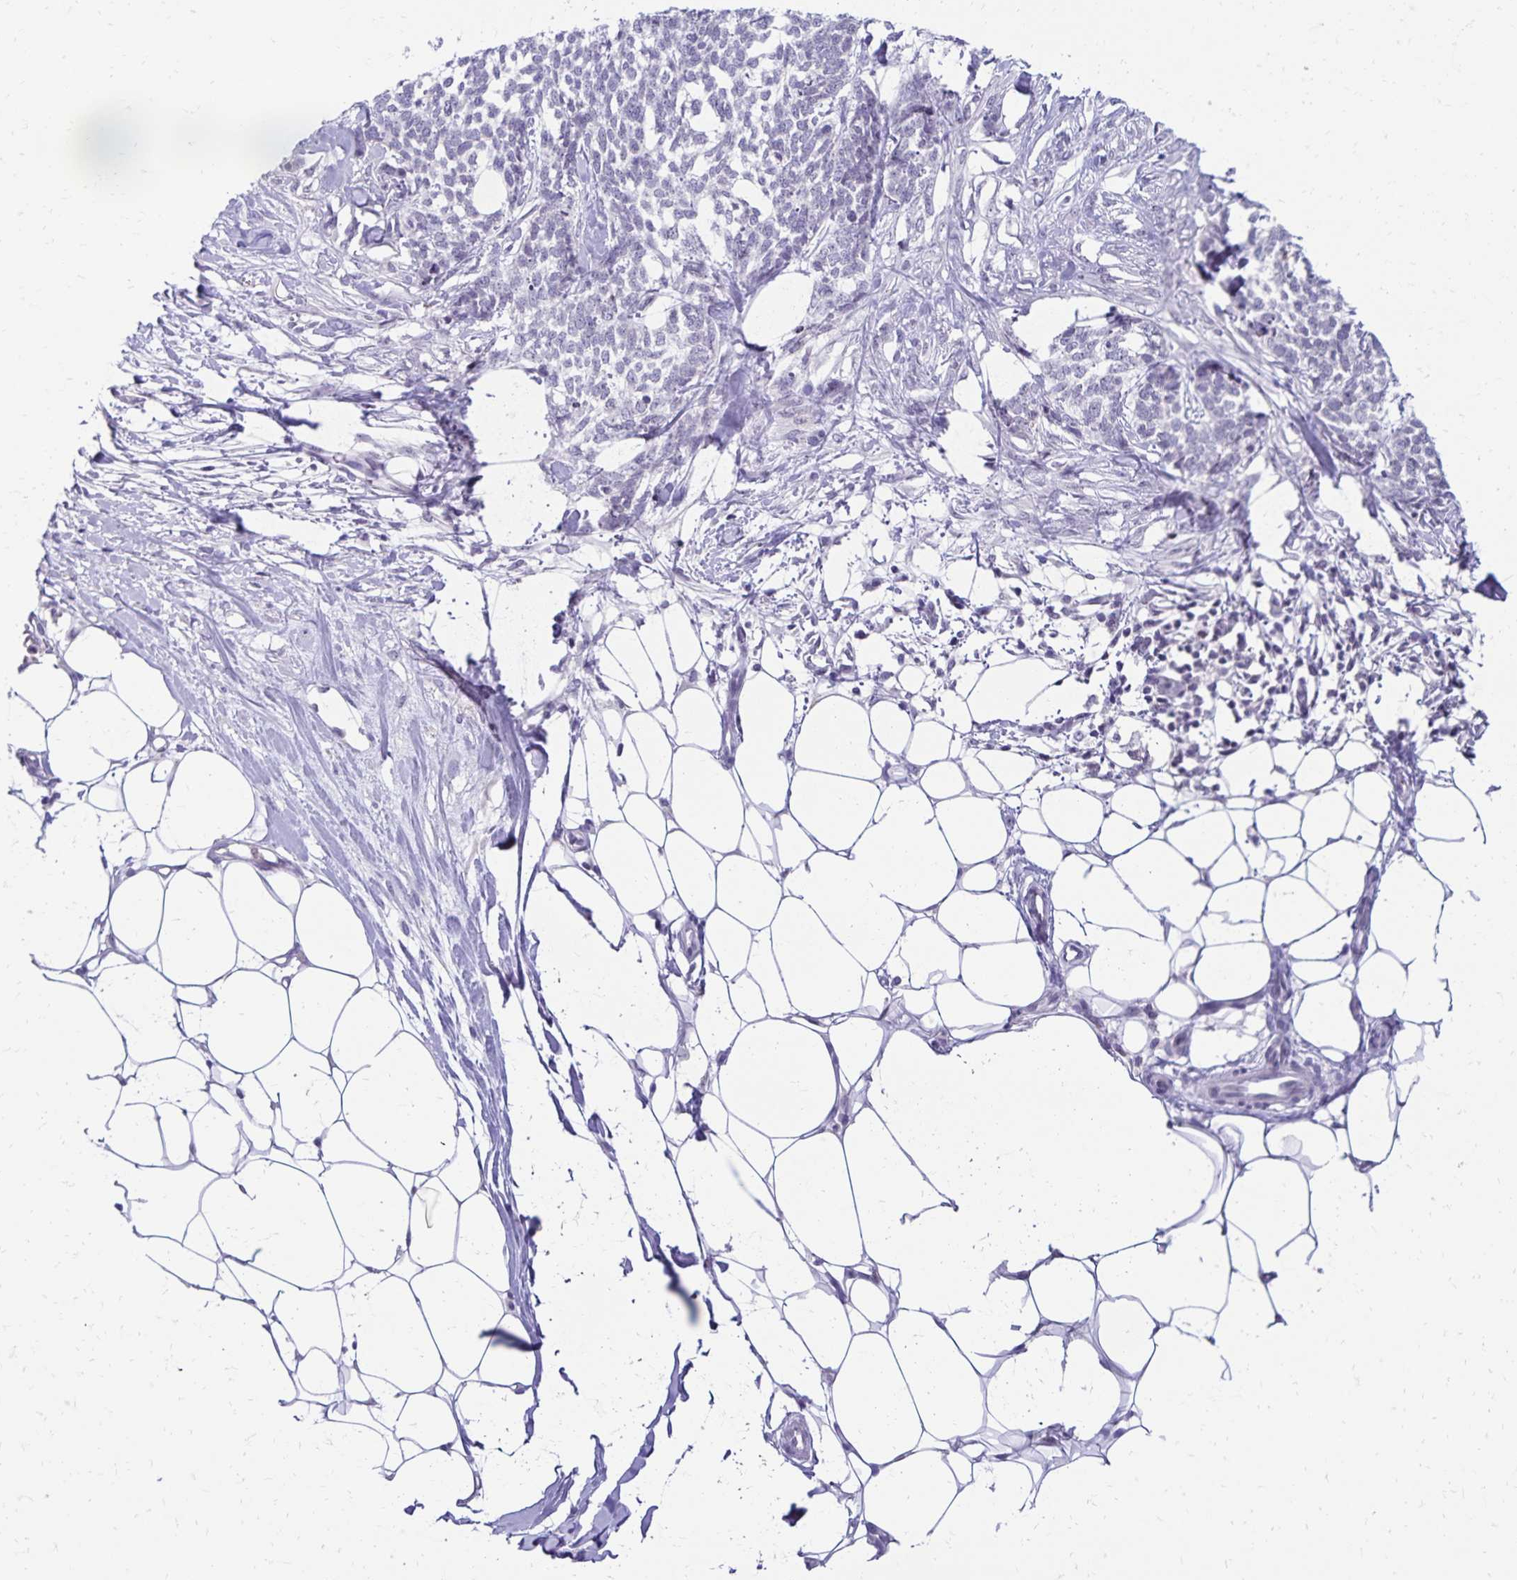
{"staining": {"intensity": "negative", "quantity": "none", "location": "none"}, "tissue": "skin cancer", "cell_type": "Tumor cells", "image_type": "cancer", "snomed": [{"axis": "morphology", "description": "Basal cell carcinoma"}, {"axis": "topography", "description": "Skin"}], "caption": "DAB immunohistochemical staining of human skin basal cell carcinoma shows no significant expression in tumor cells.", "gene": "FAM166C", "patient": {"sex": "female", "age": 59}}